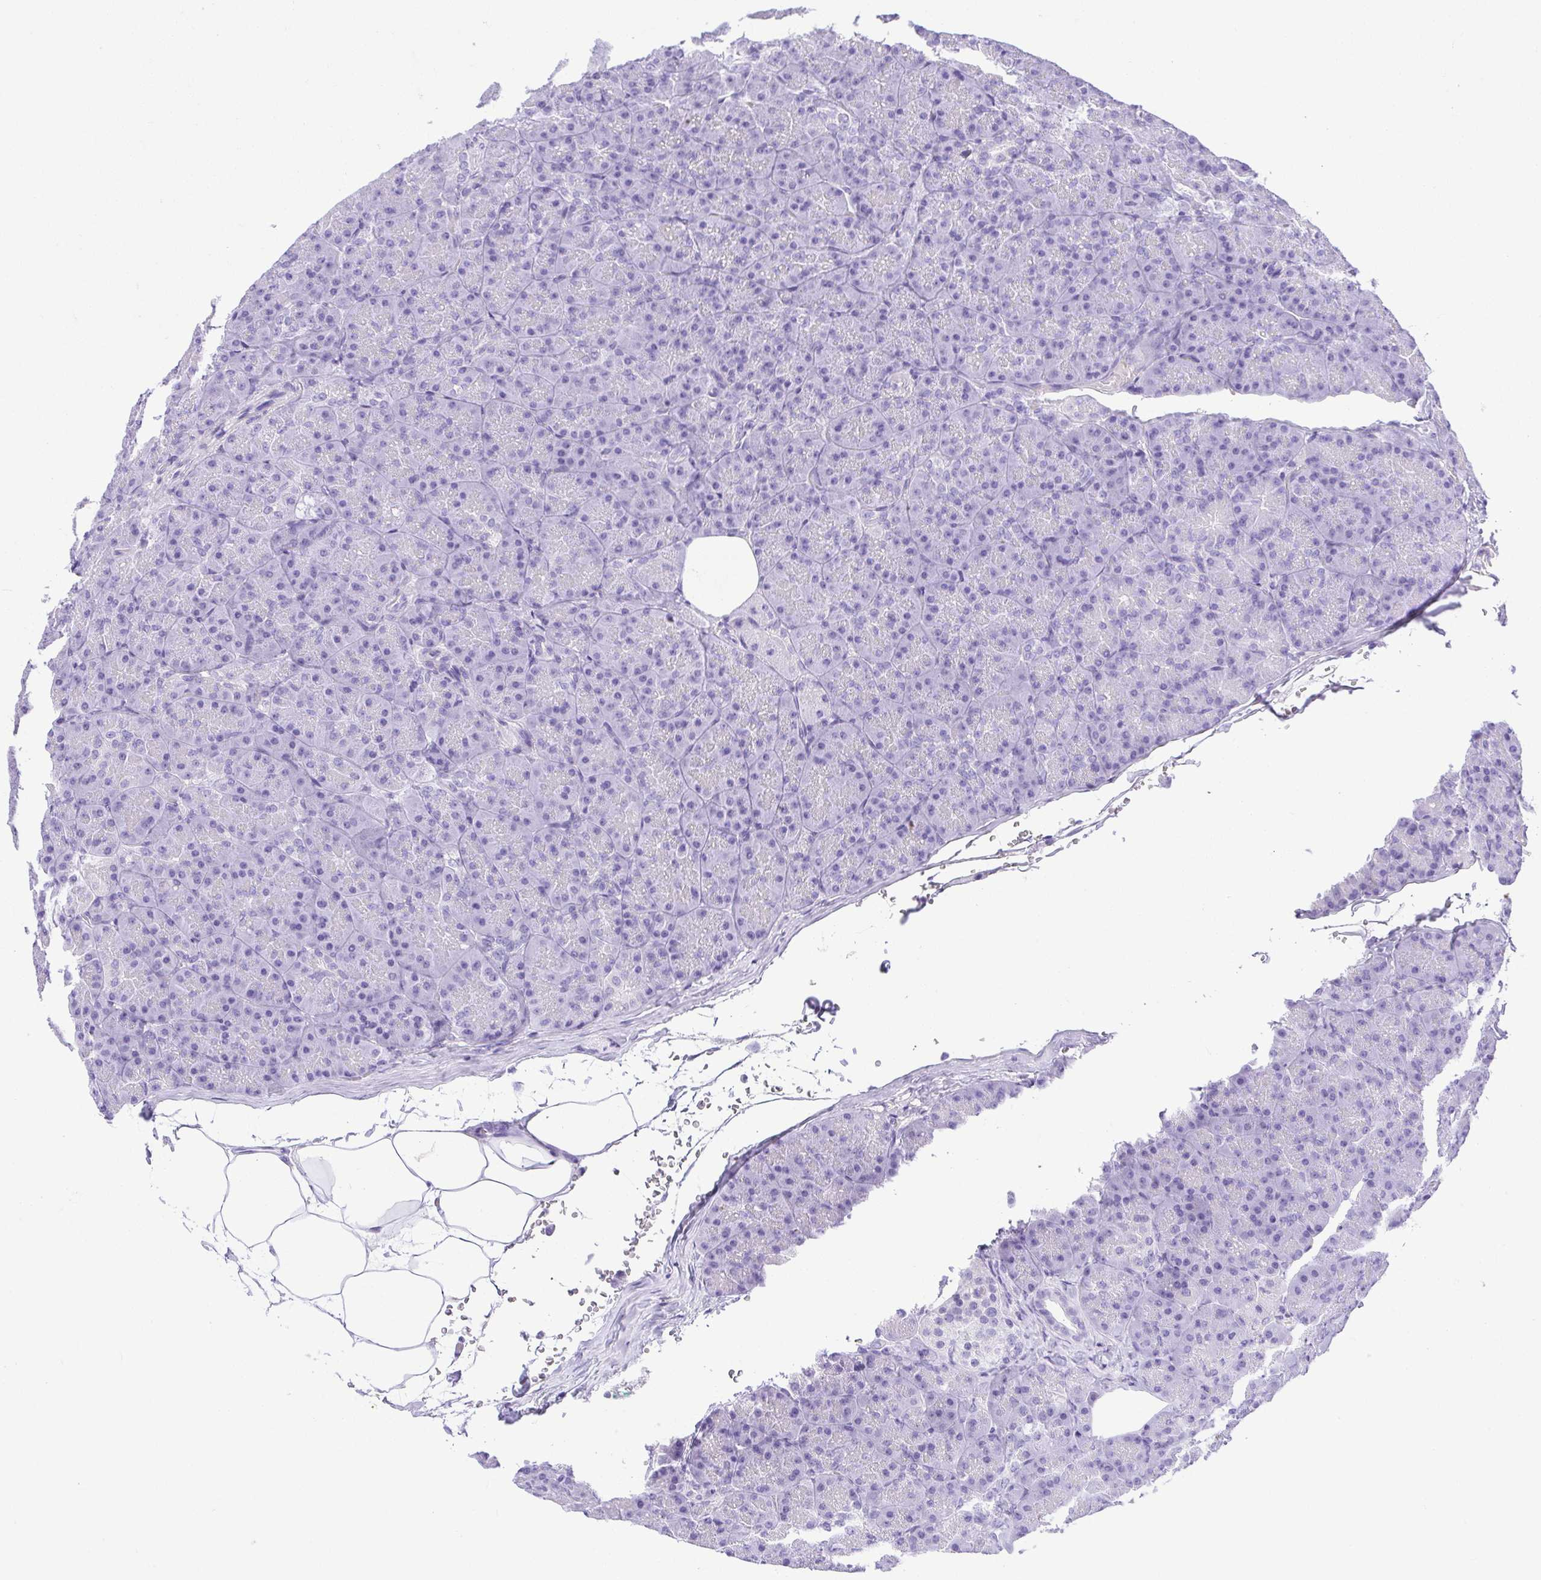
{"staining": {"intensity": "negative", "quantity": "none", "location": "none"}, "tissue": "pancreas", "cell_type": "Exocrine glandular cells", "image_type": "normal", "snomed": [{"axis": "morphology", "description": "Normal tissue, NOS"}, {"axis": "topography", "description": "Pancreas"}], "caption": "Micrograph shows no protein expression in exocrine glandular cells of benign pancreas.", "gene": "CDSN", "patient": {"sex": "male", "age": 57}}